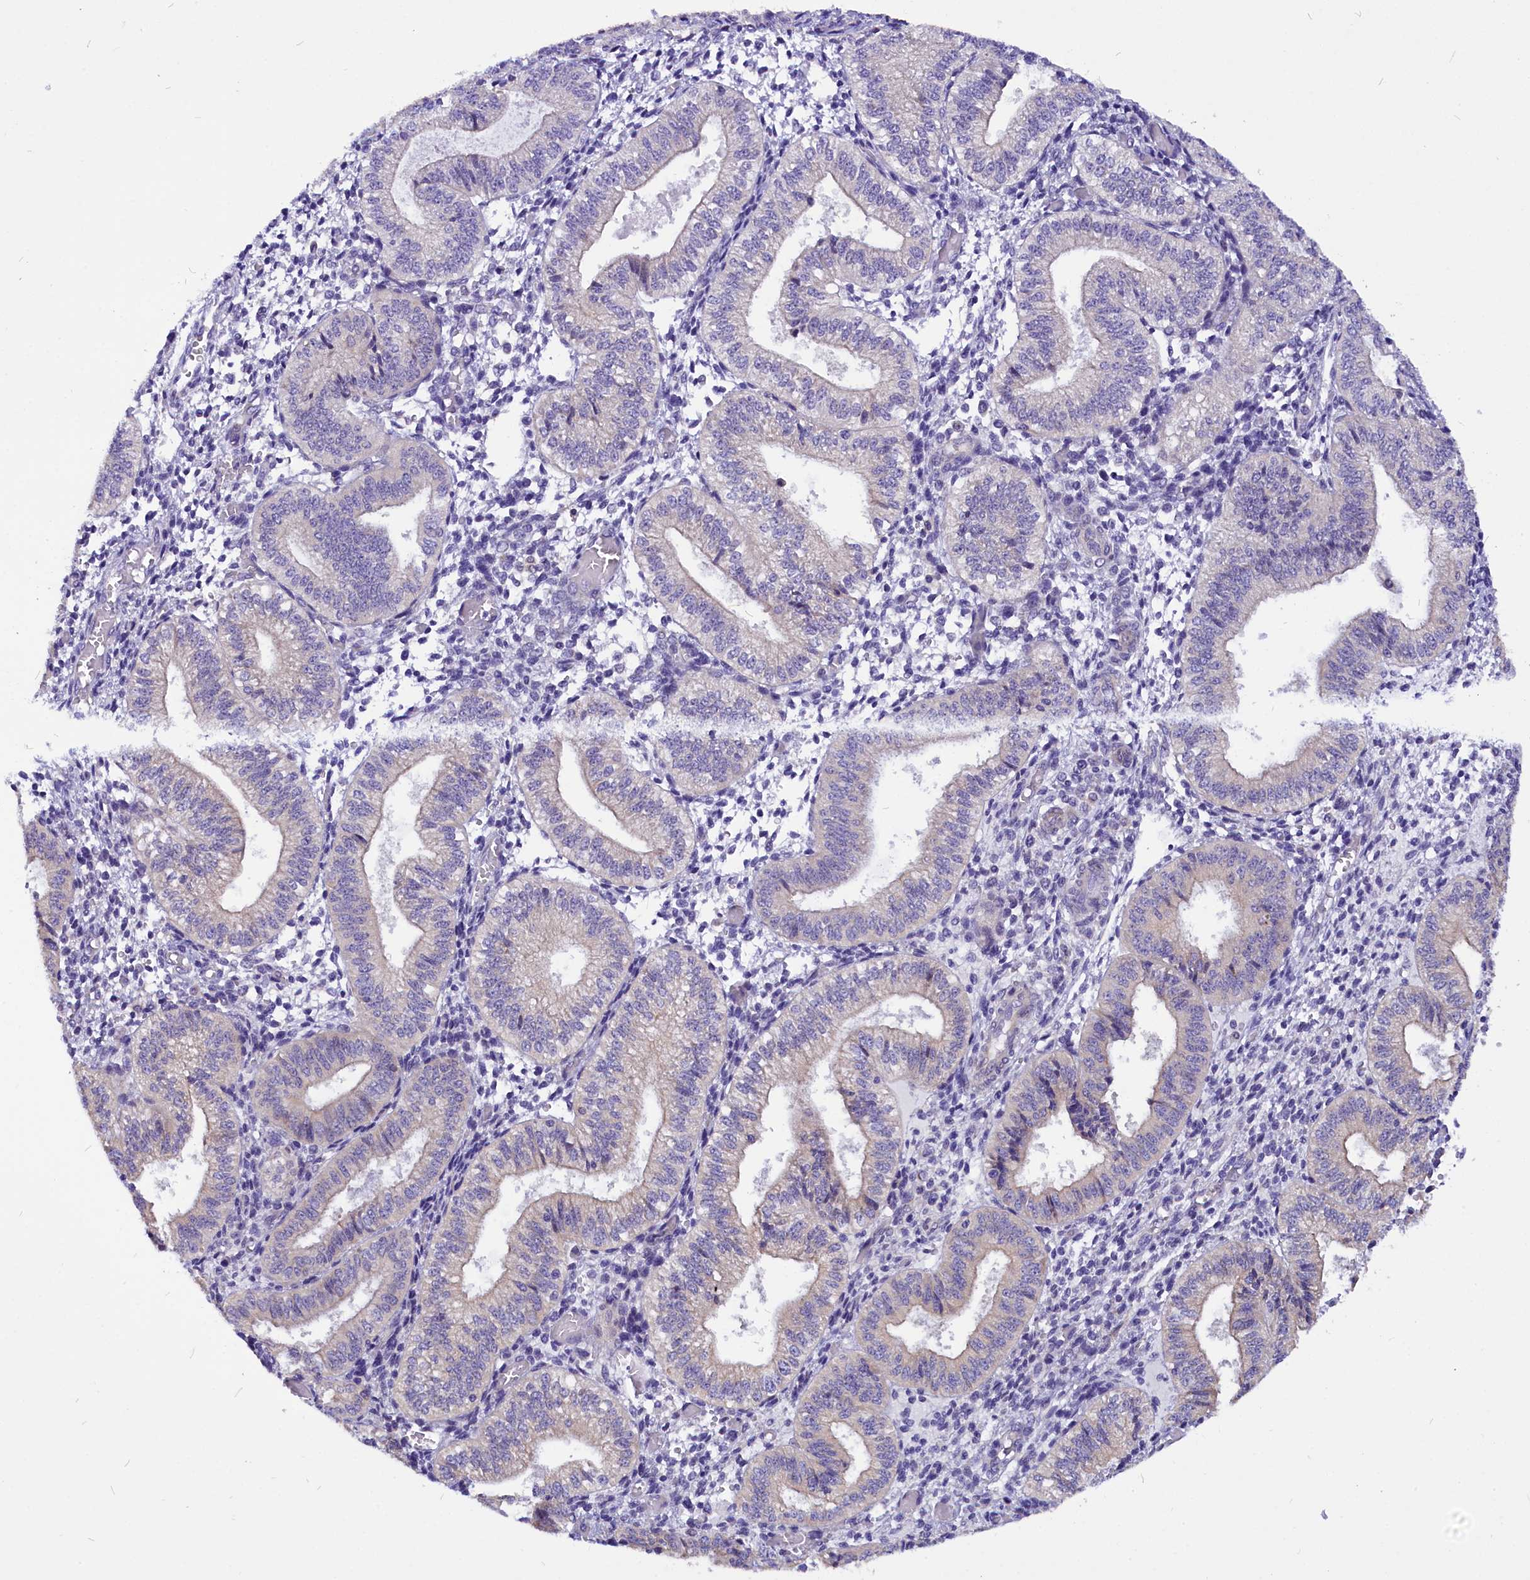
{"staining": {"intensity": "negative", "quantity": "none", "location": "none"}, "tissue": "endometrium", "cell_type": "Cells in endometrial stroma", "image_type": "normal", "snomed": [{"axis": "morphology", "description": "Normal tissue, NOS"}, {"axis": "topography", "description": "Endometrium"}], "caption": "This micrograph is of benign endometrium stained with IHC to label a protein in brown with the nuclei are counter-stained blue. There is no expression in cells in endometrial stroma. (DAB immunohistochemistry, high magnification).", "gene": "CEP170", "patient": {"sex": "female", "age": 34}}